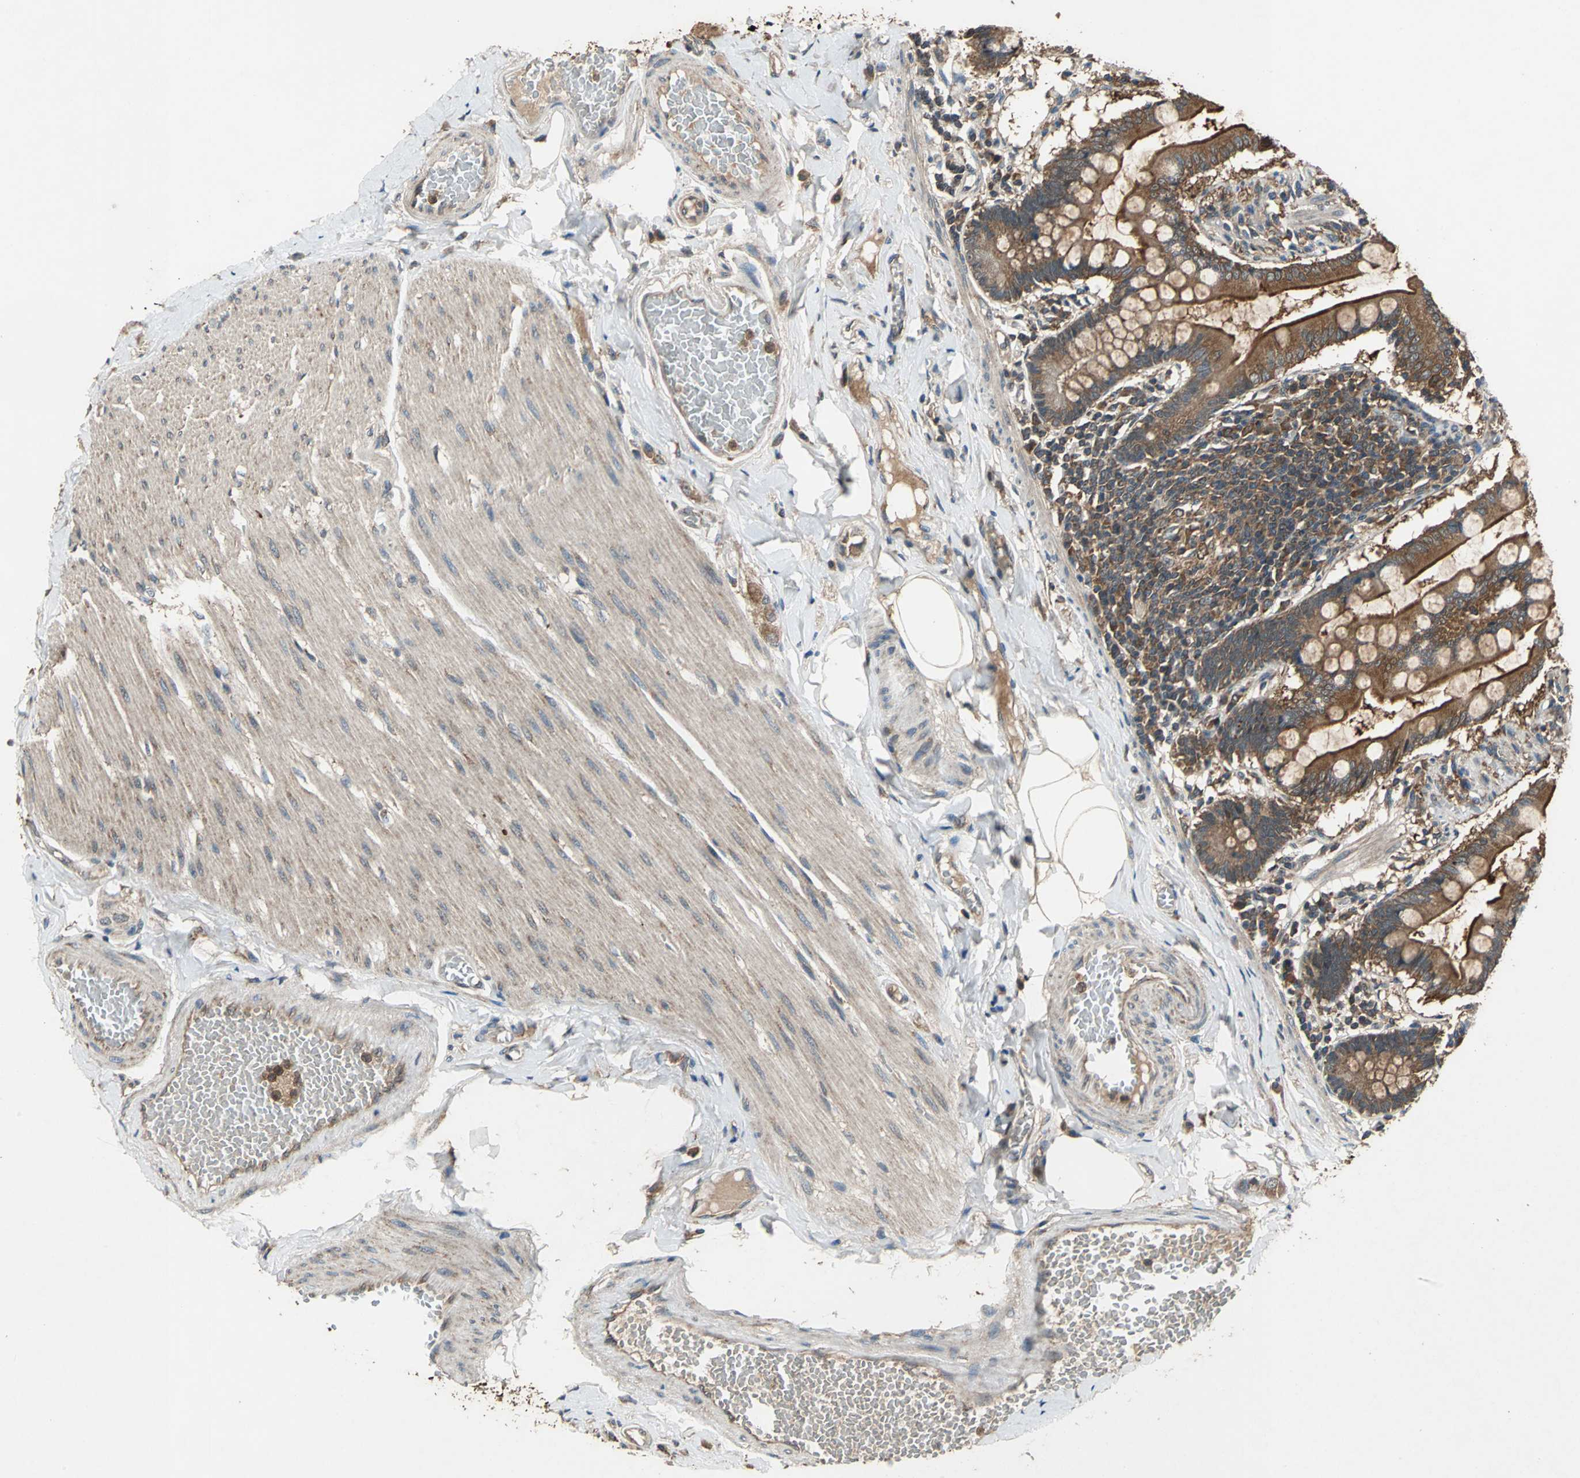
{"staining": {"intensity": "strong", "quantity": ">75%", "location": "cytoplasmic/membranous"}, "tissue": "small intestine", "cell_type": "Glandular cells", "image_type": "normal", "snomed": [{"axis": "morphology", "description": "Normal tissue, NOS"}, {"axis": "topography", "description": "Small intestine"}], "caption": "Strong cytoplasmic/membranous expression for a protein is appreciated in about >75% of glandular cells of benign small intestine using IHC.", "gene": "ZNF608", "patient": {"sex": "male", "age": 41}}